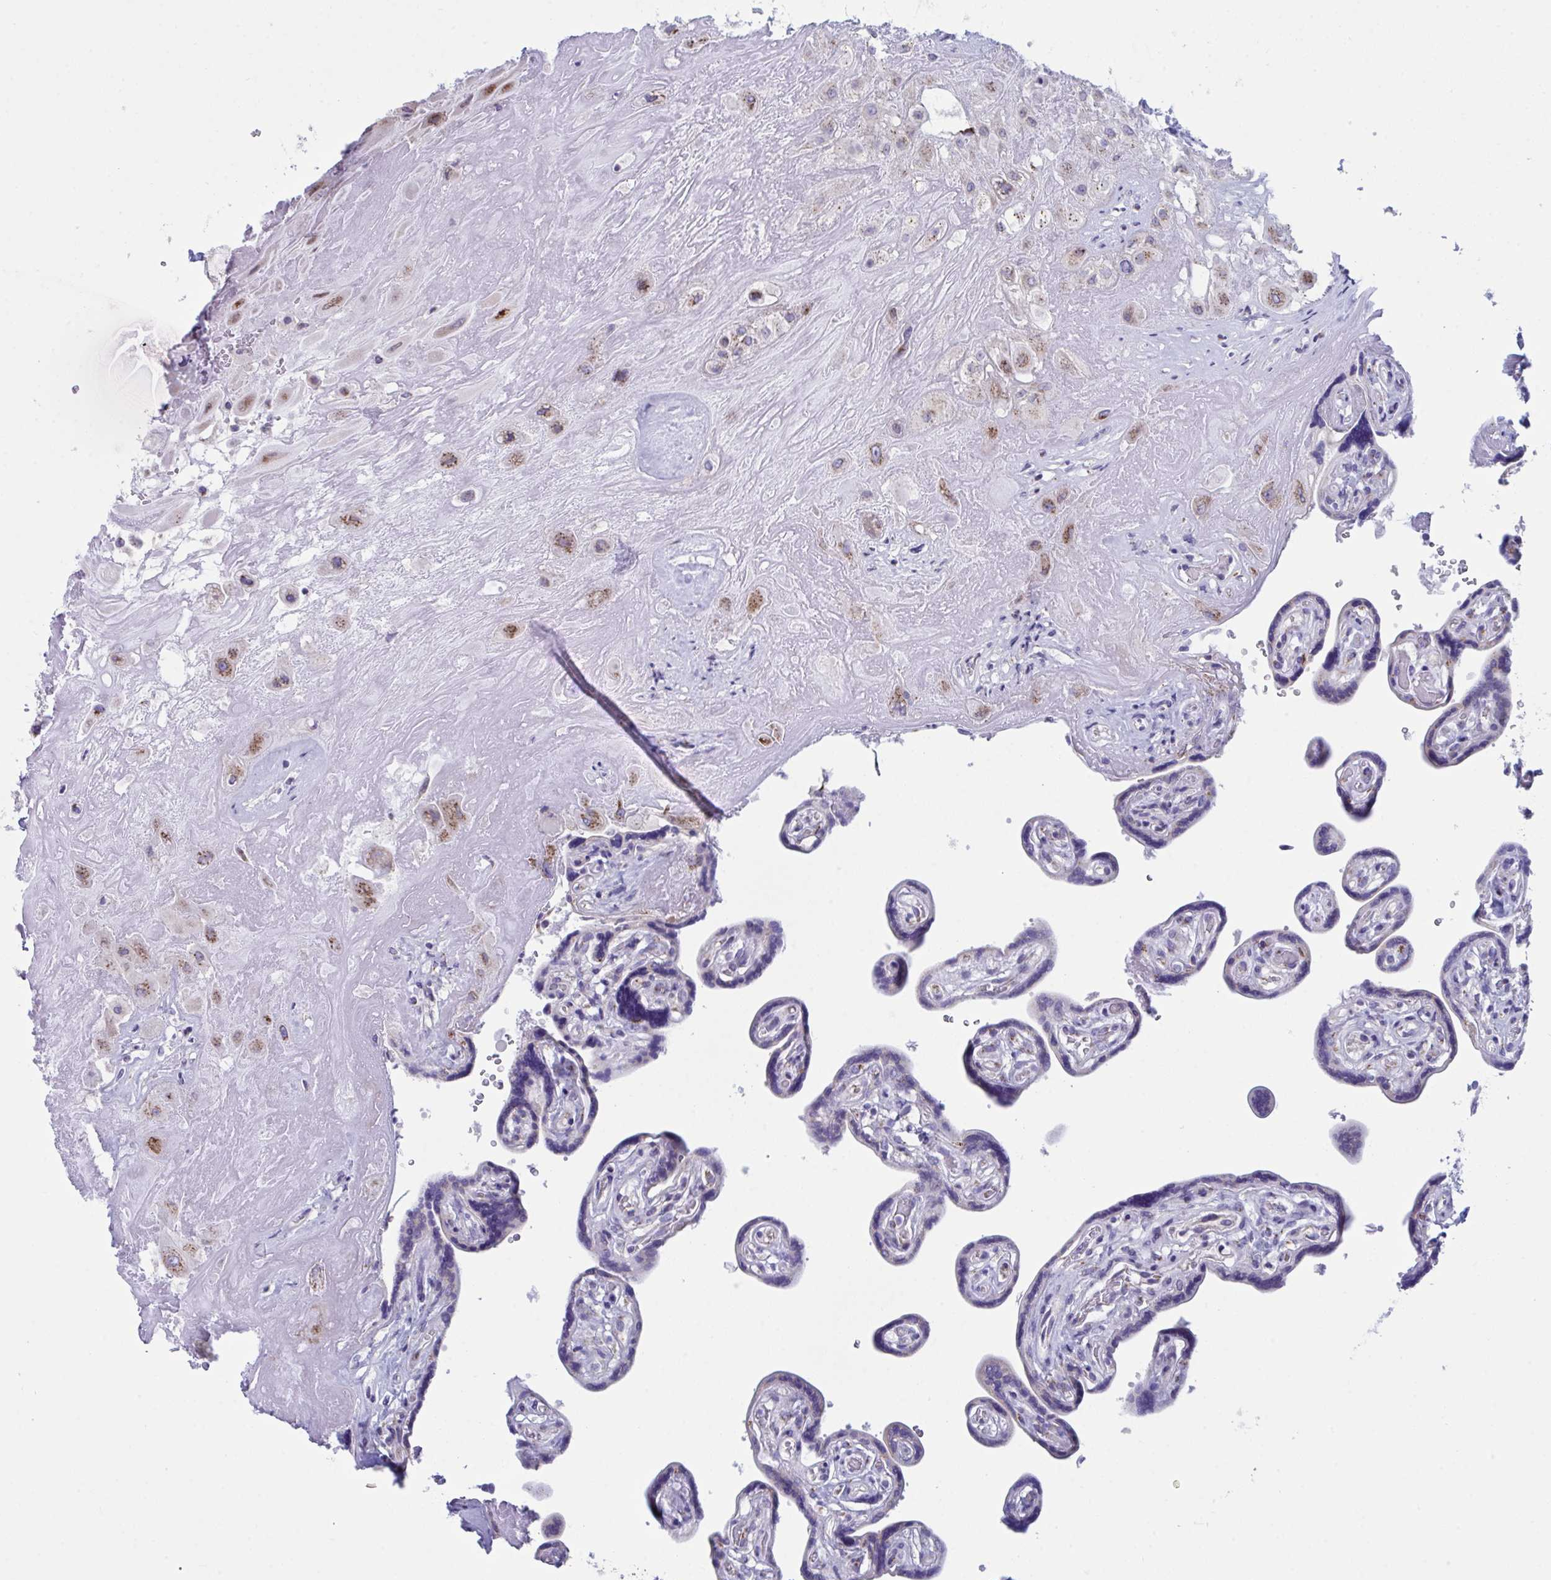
{"staining": {"intensity": "moderate", "quantity": "25%-75%", "location": "cytoplasmic/membranous"}, "tissue": "placenta", "cell_type": "Decidual cells", "image_type": "normal", "snomed": [{"axis": "morphology", "description": "Normal tissue, NOS"}, {"axis": "topography", "description": "Placenta"}], "caption": "Brown immunohistochemical staining in unremarkable placenta displays moderate cytoplasmic/membranous staining in about 25%-75% of decidual cells.", "gene": "SCLY", "patient": {"sex": "female", "age": 32}}